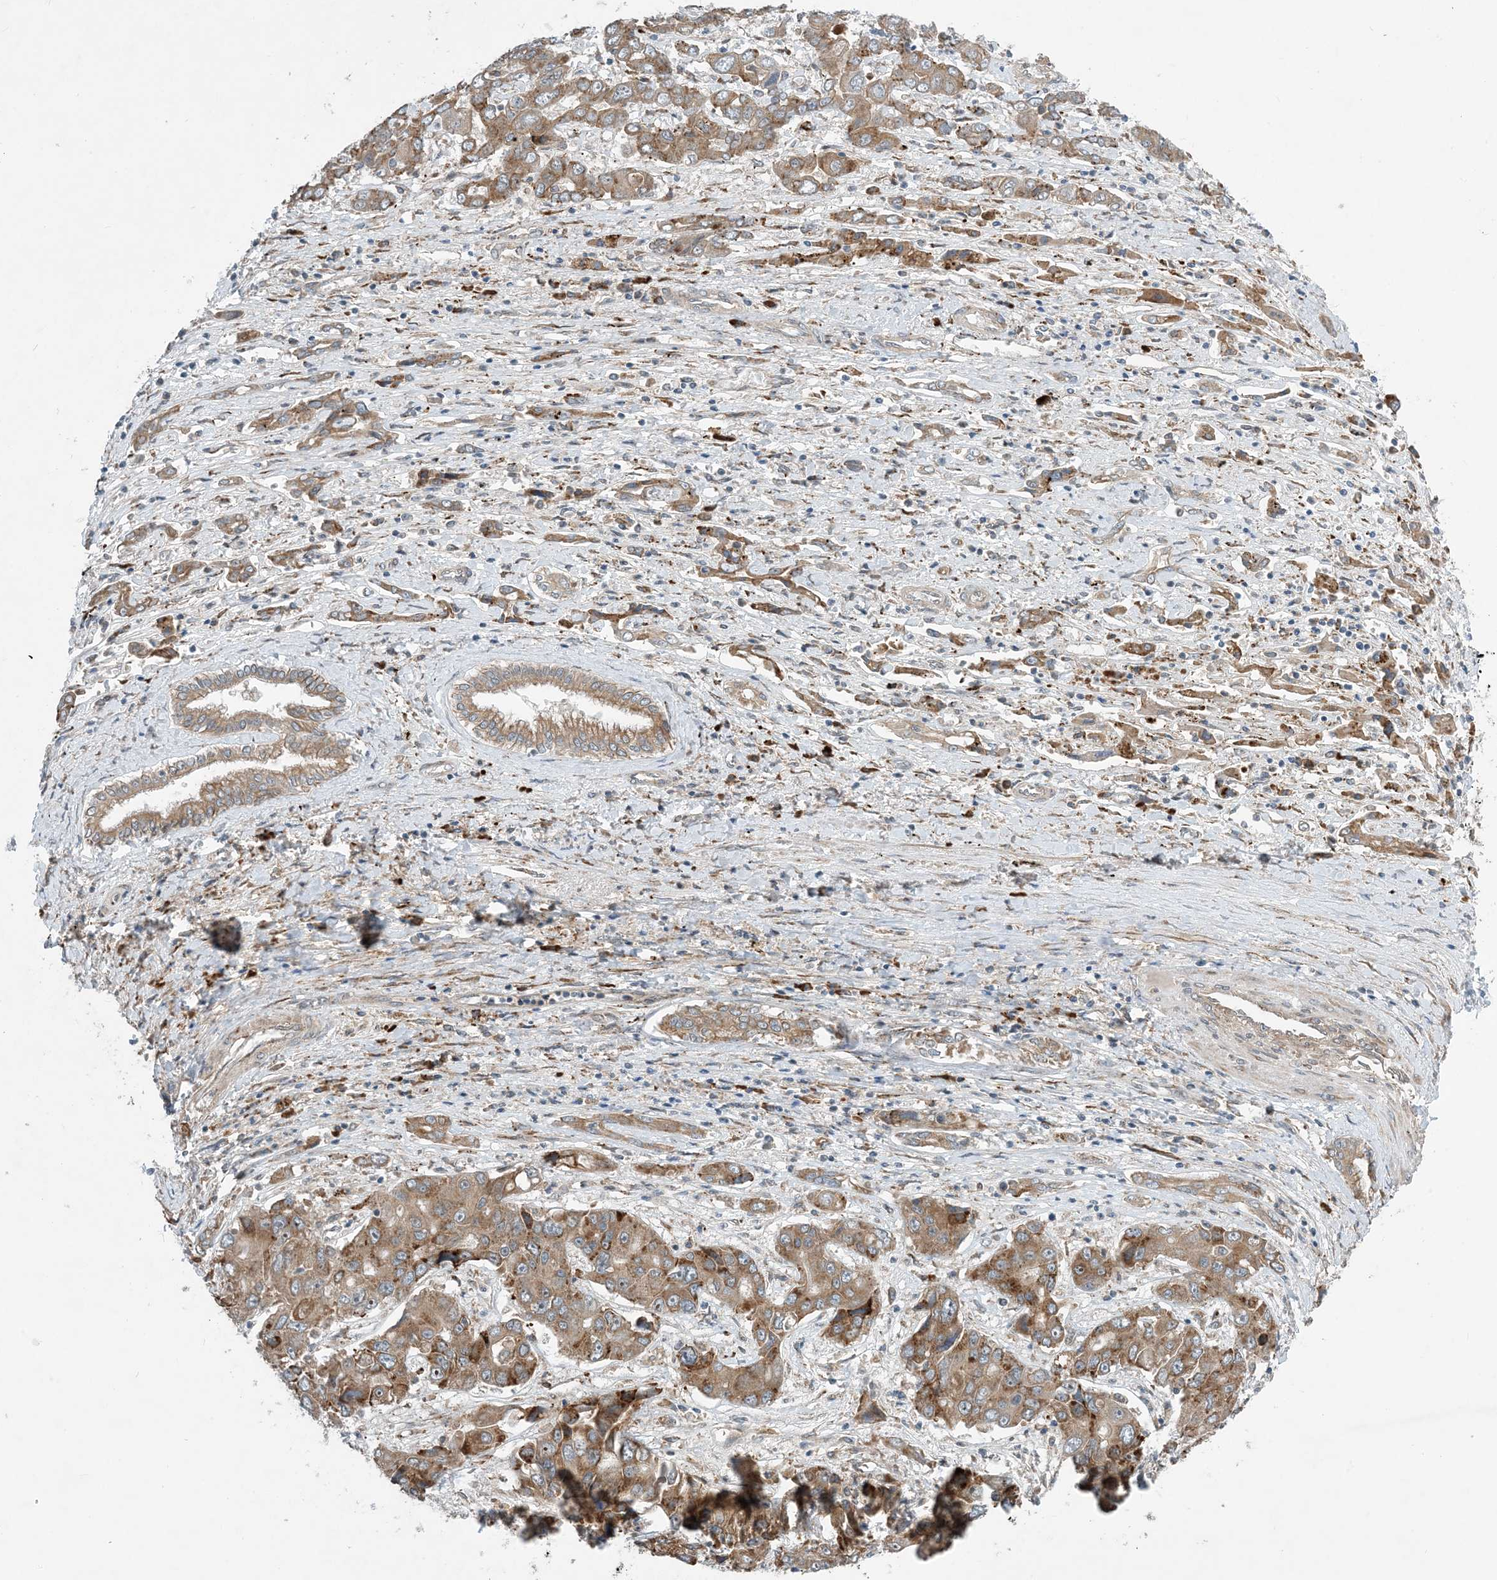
{"staining": {"intensity": "moderate", "quantity": ">75%", "location": "cytoplasmic/membranous"}, "tissue": "liver cancer", "cell_type": "Tumor cells", "image_type": "cancer", "snomed": [{"axis": "morphology", "description": "Cholangiocarcinoma"}, {"axis": "topography", "description": "Liver"}], "caption": "The micrograph exhibits immunohistochemical staining of liver cancer. There is moderate cytoplasmic/membranous expression is present in about >75% of tumor cells.", "gene": "PHOSPHO2", "patient": {"sex": "male", "age": 67}}